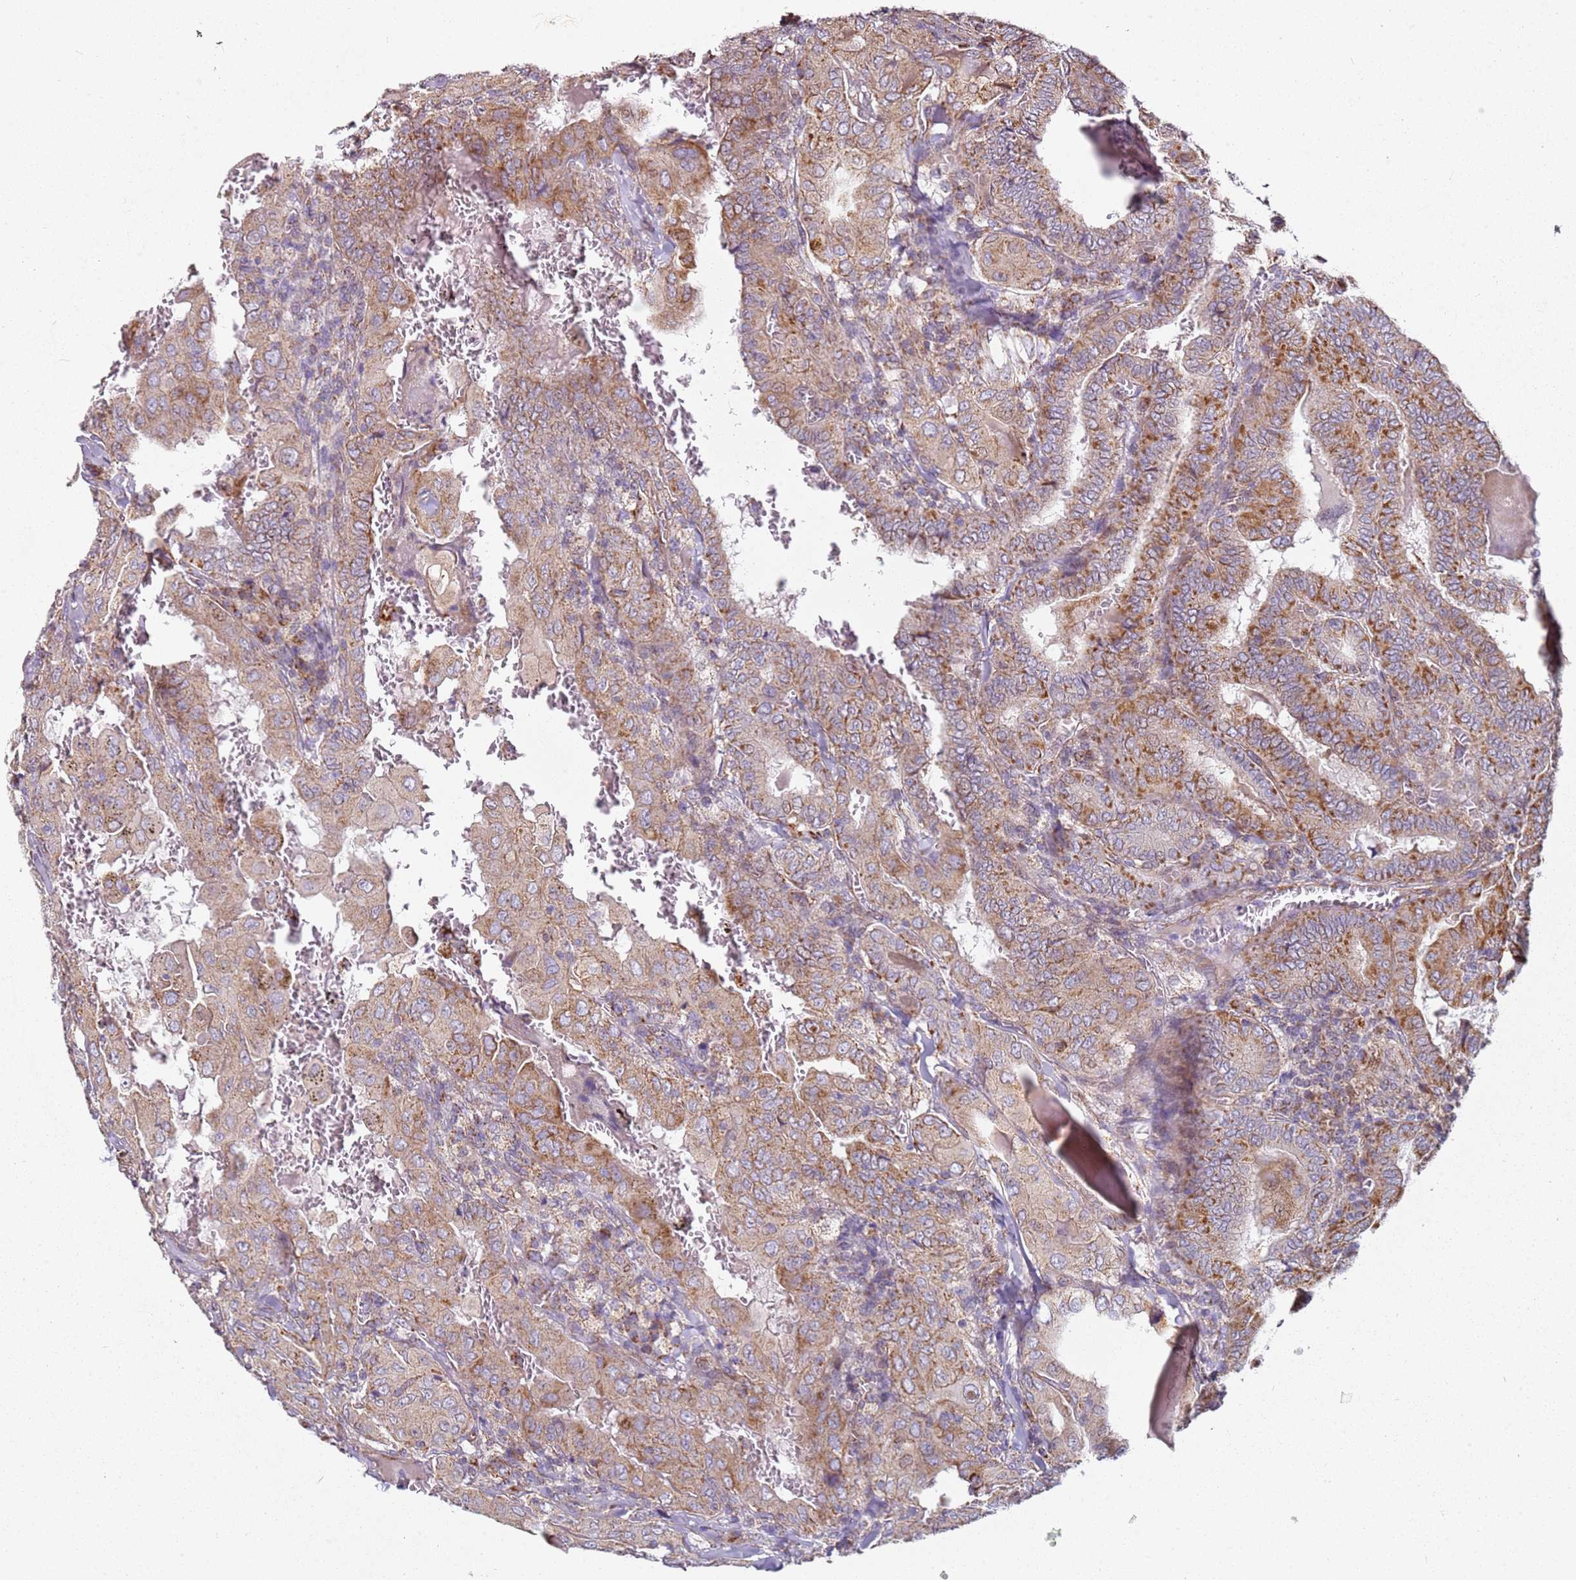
{"staining": {"intensity": "moderate", "quantity": "25%-75%", "location": "cytoplasmic/membranous"}, "tissue": "thyroid cancer", "cell_type": "Tumor cells", "image_type": "cancer", "snomed": [{"axis": "morphology", "description": "Papillary adenocarcinoma, NOS"}, {"axis": "topography", "description": "Thyroid gland"}], "caption": "Protein analysis of thyroid cancer (papillary adenocarcinoma) tissue shows moderate cytoplasmic/membranous expression in approximately 25%-75% of tumor cells.", "gene": "ALS2", "patient": {"sex": "female", "age": 72}}